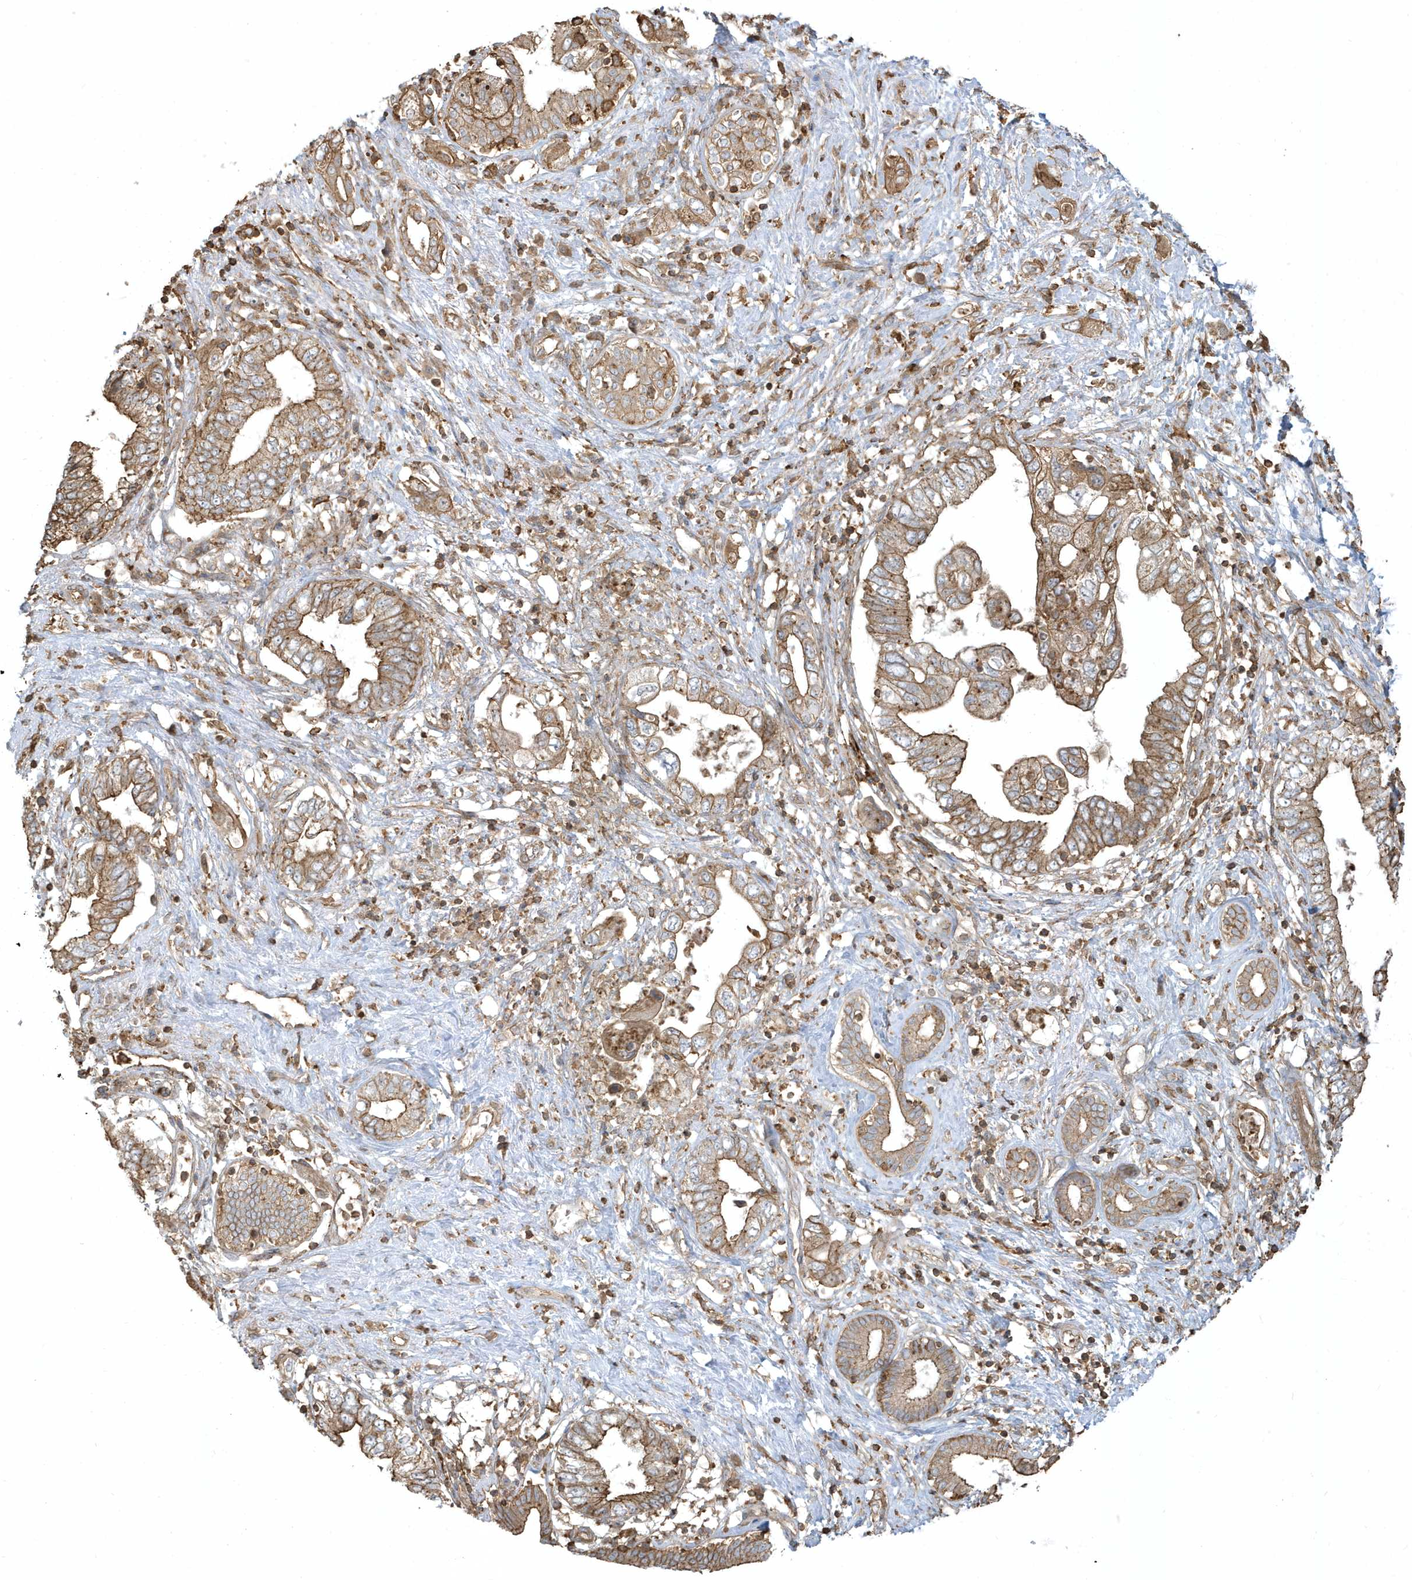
{"staining": {"intensity": "moderate", "quantity": ">75%", "location": "cytoplasmic/membranous"}, "tissue": "pancreatic cancer", "cell_type": "Tumor cells", "image_type": "cancer", "snomed": [{"axis": "morphology", "description": "Adenocarcinoma, NOS"}, {"axis": "topography", "description": "Pancreas"}], "caption": "This image reveals immunohistochemistry staining of human pancreatic cancer, with medium moderate cytoplasmic/membranous positivity in about >75% of tumor cells.", "gene": "ZBTB8A", "patient": {"sex": "female", "age": 73}}